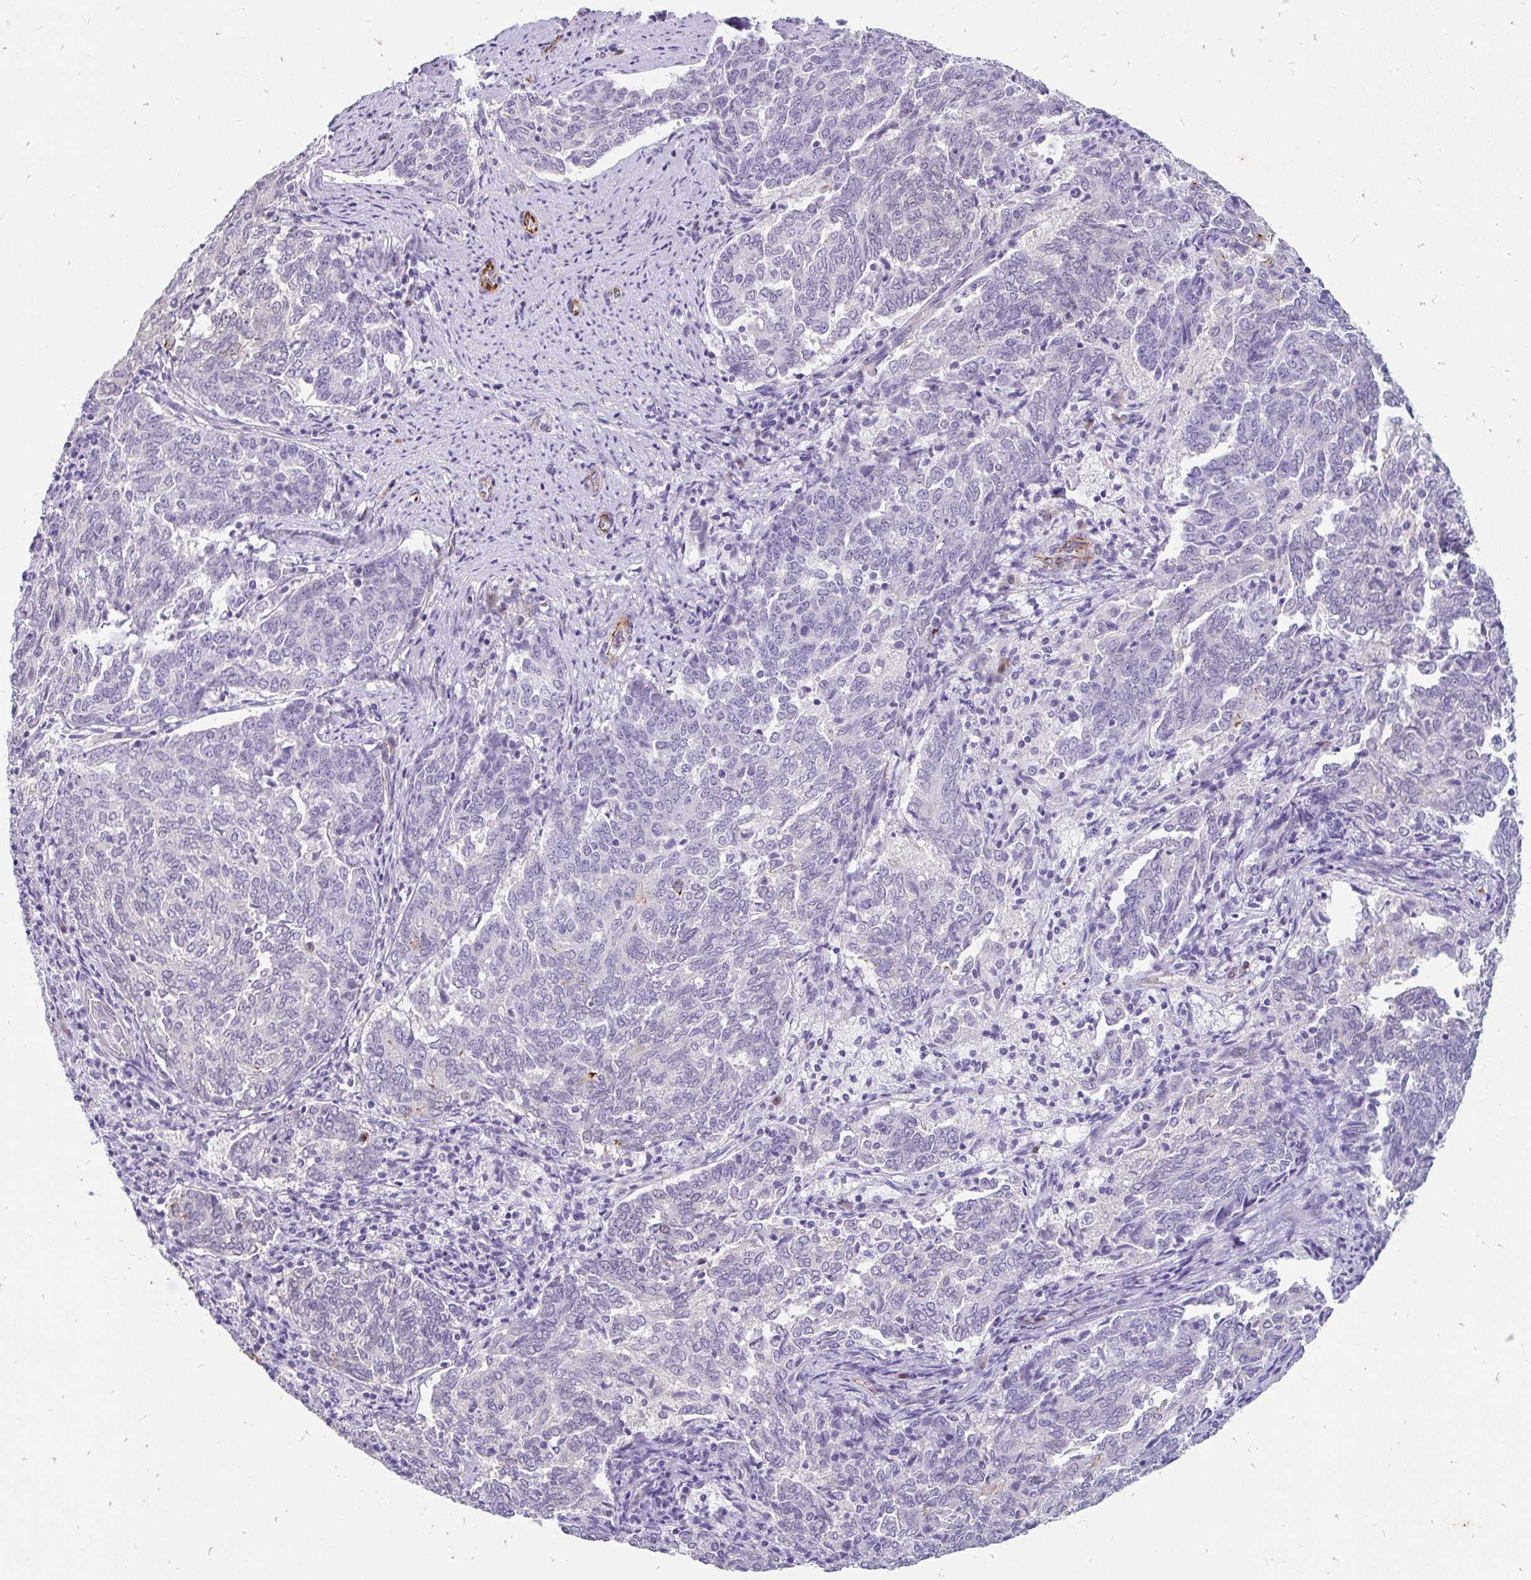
{"staining": {"intensity": "negative", "quantity": "none", "location": "none"}, "tissue": "endometrial cancer", "cell_type": "Tumor cells", "image_type": "cancer", "snomed": [{"axis": "morphology", "description": "Adenocarcinoma, NOS"}, {"axis": "topography", "description": "Endometrium"}], "caption": "Immunohistochemical staining of human endometrial cancer (adenocarcinoma) shows no significant positivity in tumor cells.", "gene": "EML5", "patient": {"sex": "female", "age": 80}}